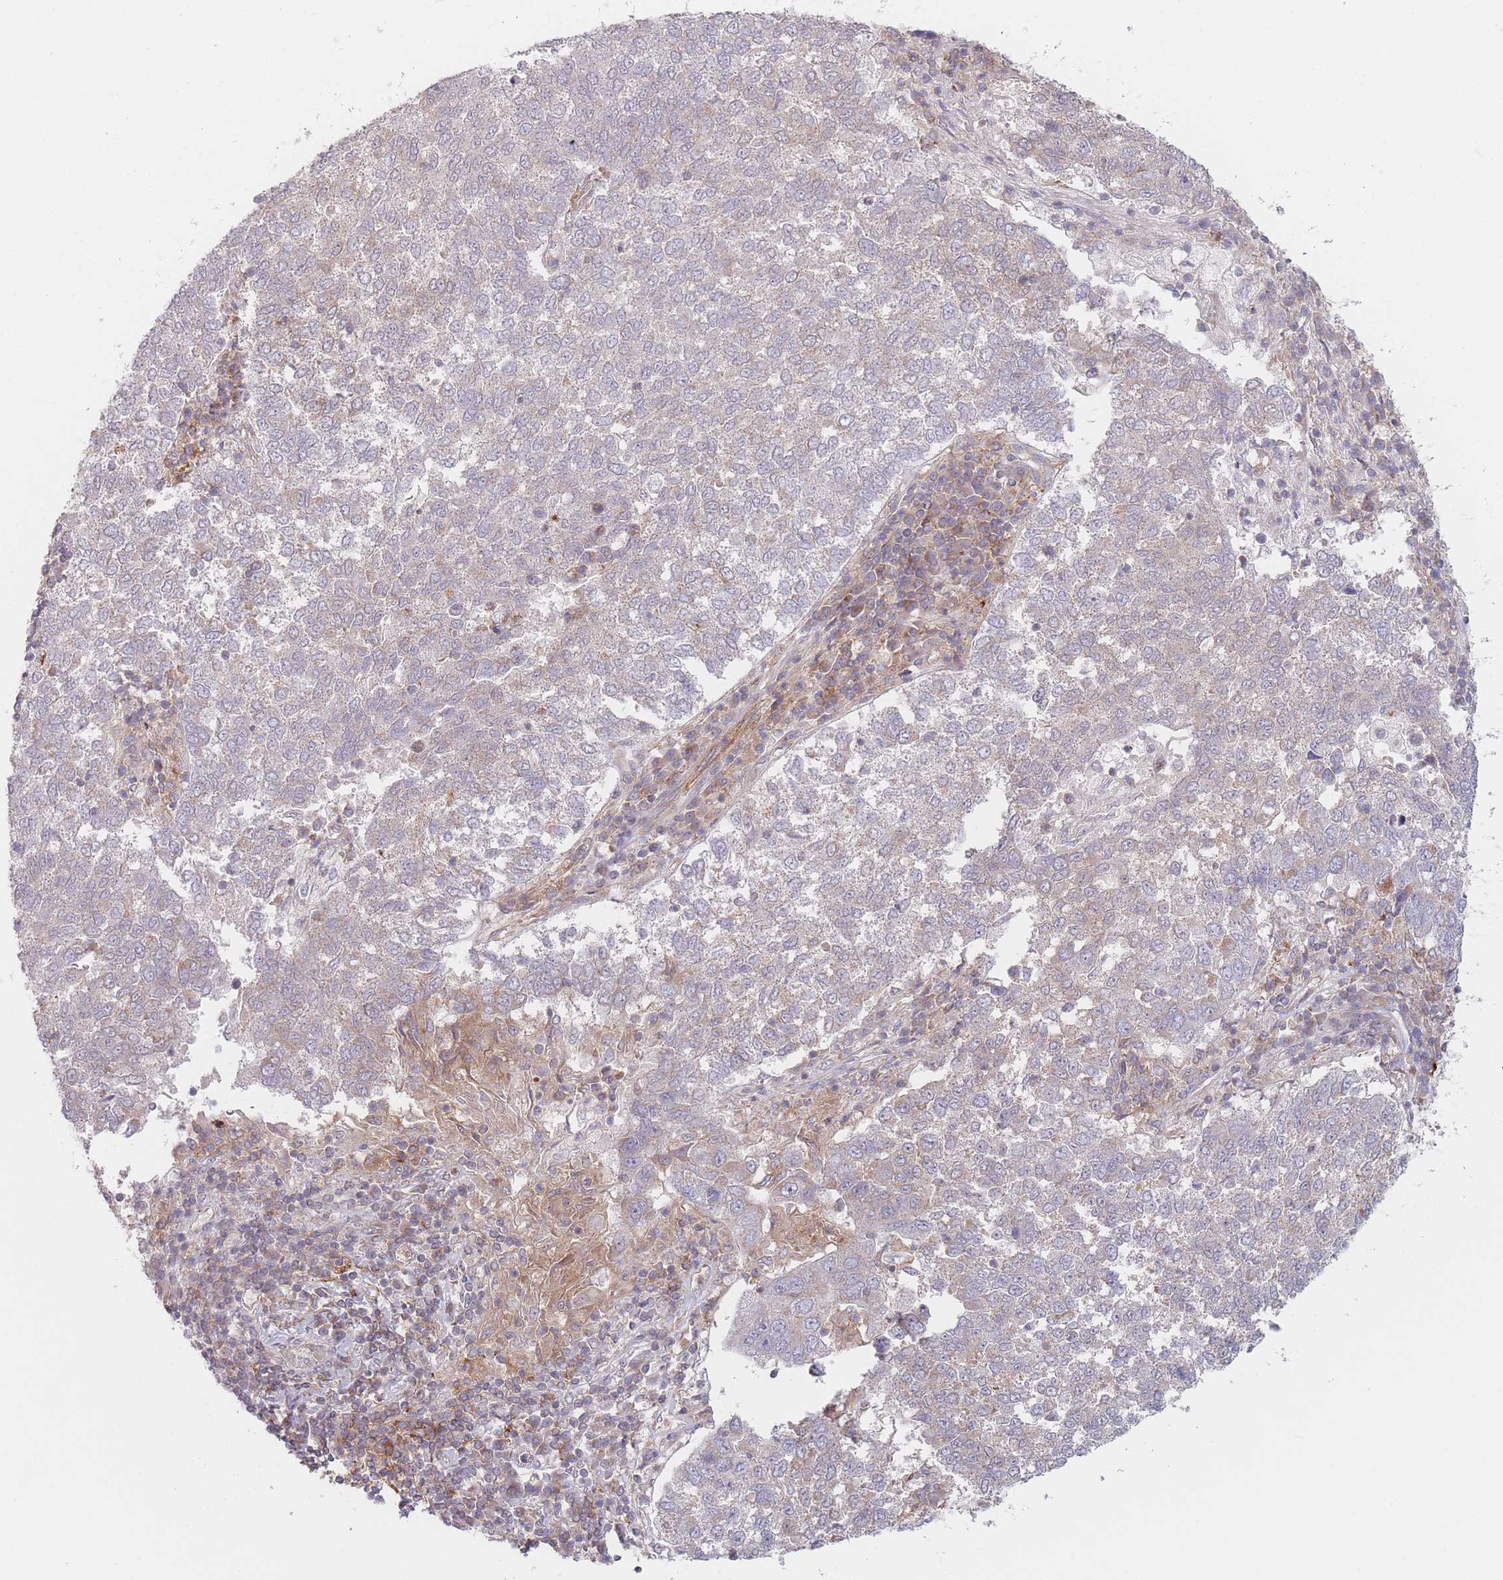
{"staining": {"intensity": "weak", "quantity": "<25%", "location": "cytoplasmic/membranous"}, "tissue": "lung cancer", "cell_type": "Tumor cells", "image_type": "cancer", "snomed": [{"axis": "morphology", "description": "Squamous cell carcinoma, NOS"}, {"axis": "topography", "description": "Lung"}], "caption": "Lung cancer (squamous cell carcinoma) stained for a protein using IHC shows no positivity tumor cells.", "gene": "PPM1A", "patient": {"sex": "male", "age": 73}}